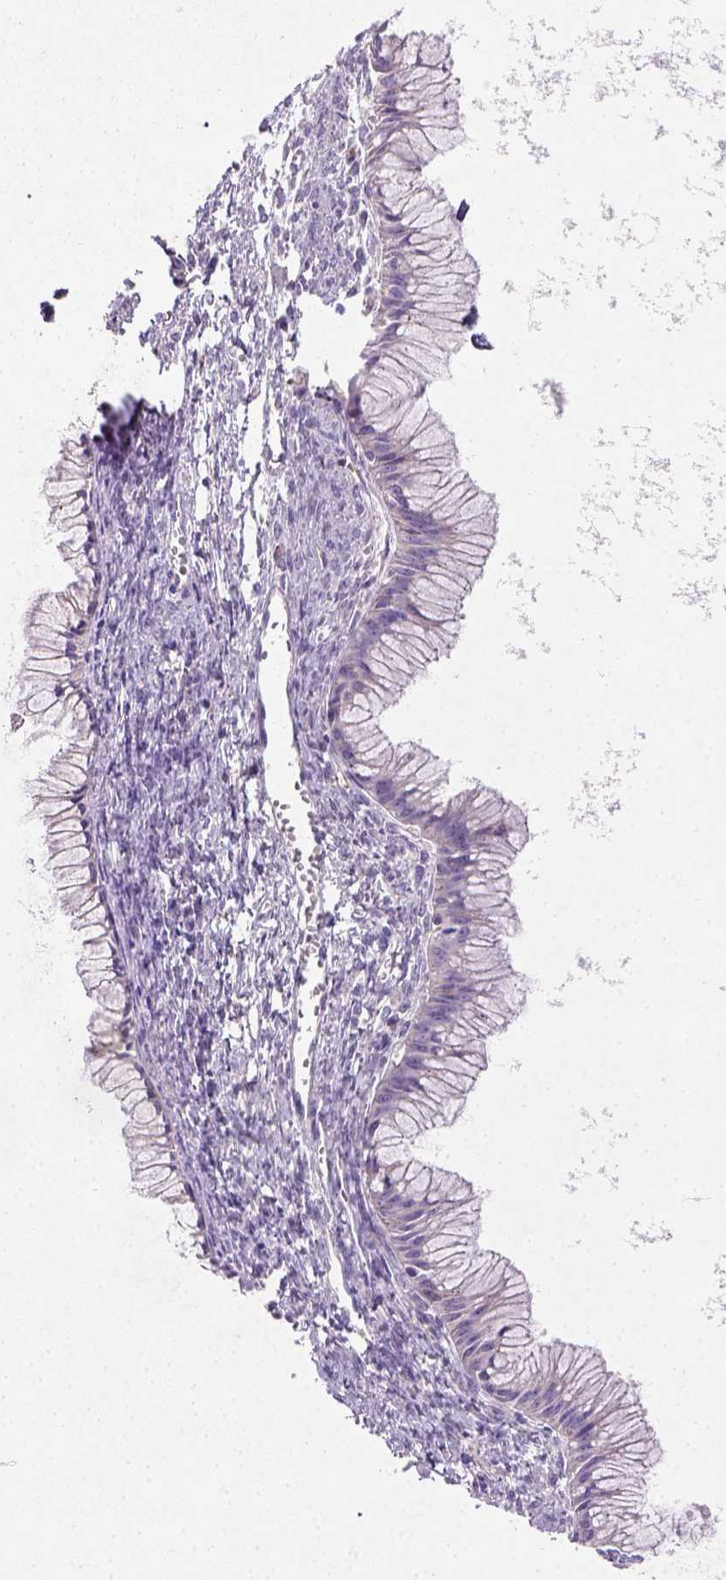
{"staining": {"intensity": "negative", "quantity": "none", "location": "none"}, "tissue": "ovarian cancer", "cell_type": "Tumor cells", "image_type": "cancer", "snomed": [{"axis": "morphology", "description": "Cystadenocarcinoma, mucinous, NOS"}, {"axis": "topography", "description": "Ovary"}], "caption": "IHC photomicrograph of neoplastic tissue: human mucinous cystadenocarcinoma (ovarian) stained with DAB reveals no significant protein positivity in tumor cells. (Stains: DAB (3,3'-diaminobenzidine) IHC with hematoxylin counter stain, Microscopy: brightfield microscopy at high magnification).", "gene": "NUDT2", "patient": {"sex": "female", "age": 41}}